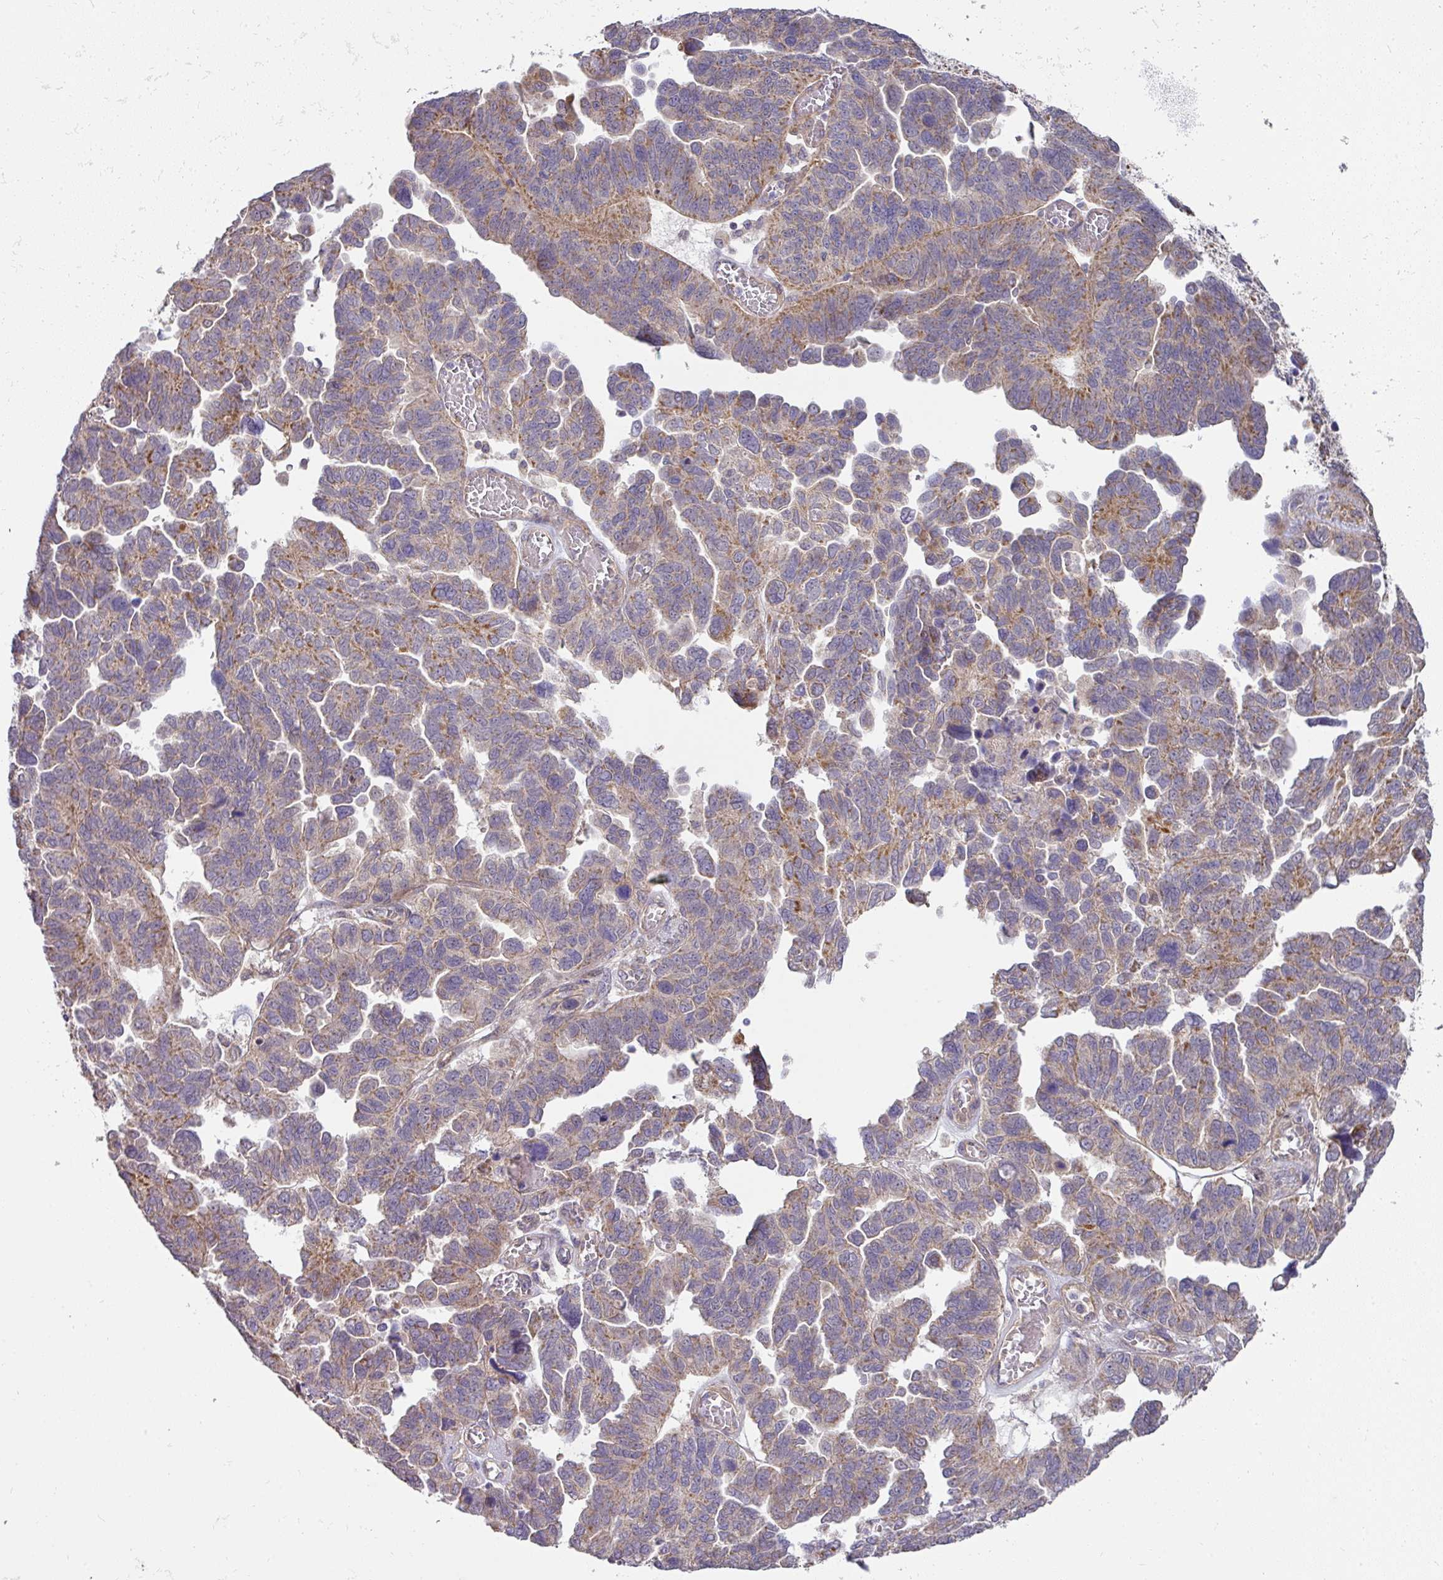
{"staining": {"intensity": "moderate", "quantity": "25%-75%", "location": "cytoplasmic/membranous"}, "tissue": "ovarian cancer", "cell_type": "Tumor cells", "image_type": "cancer", "snomed": [{"axis": "morphology", "description": "Cystadenocarcinoma, serous, NOS"}, {"axis": "topography", "description": "Ovary"}], "caption": "Immunohistochemistry (IHC) of human serous cystadenocarcinoma (ovarian) reveals medium levels of moderate cytoplasmic/membranous staining in about 25%-75% of tumor cells.", "gene": "STK35", "patient": {"sex": "female", "age": 64}}